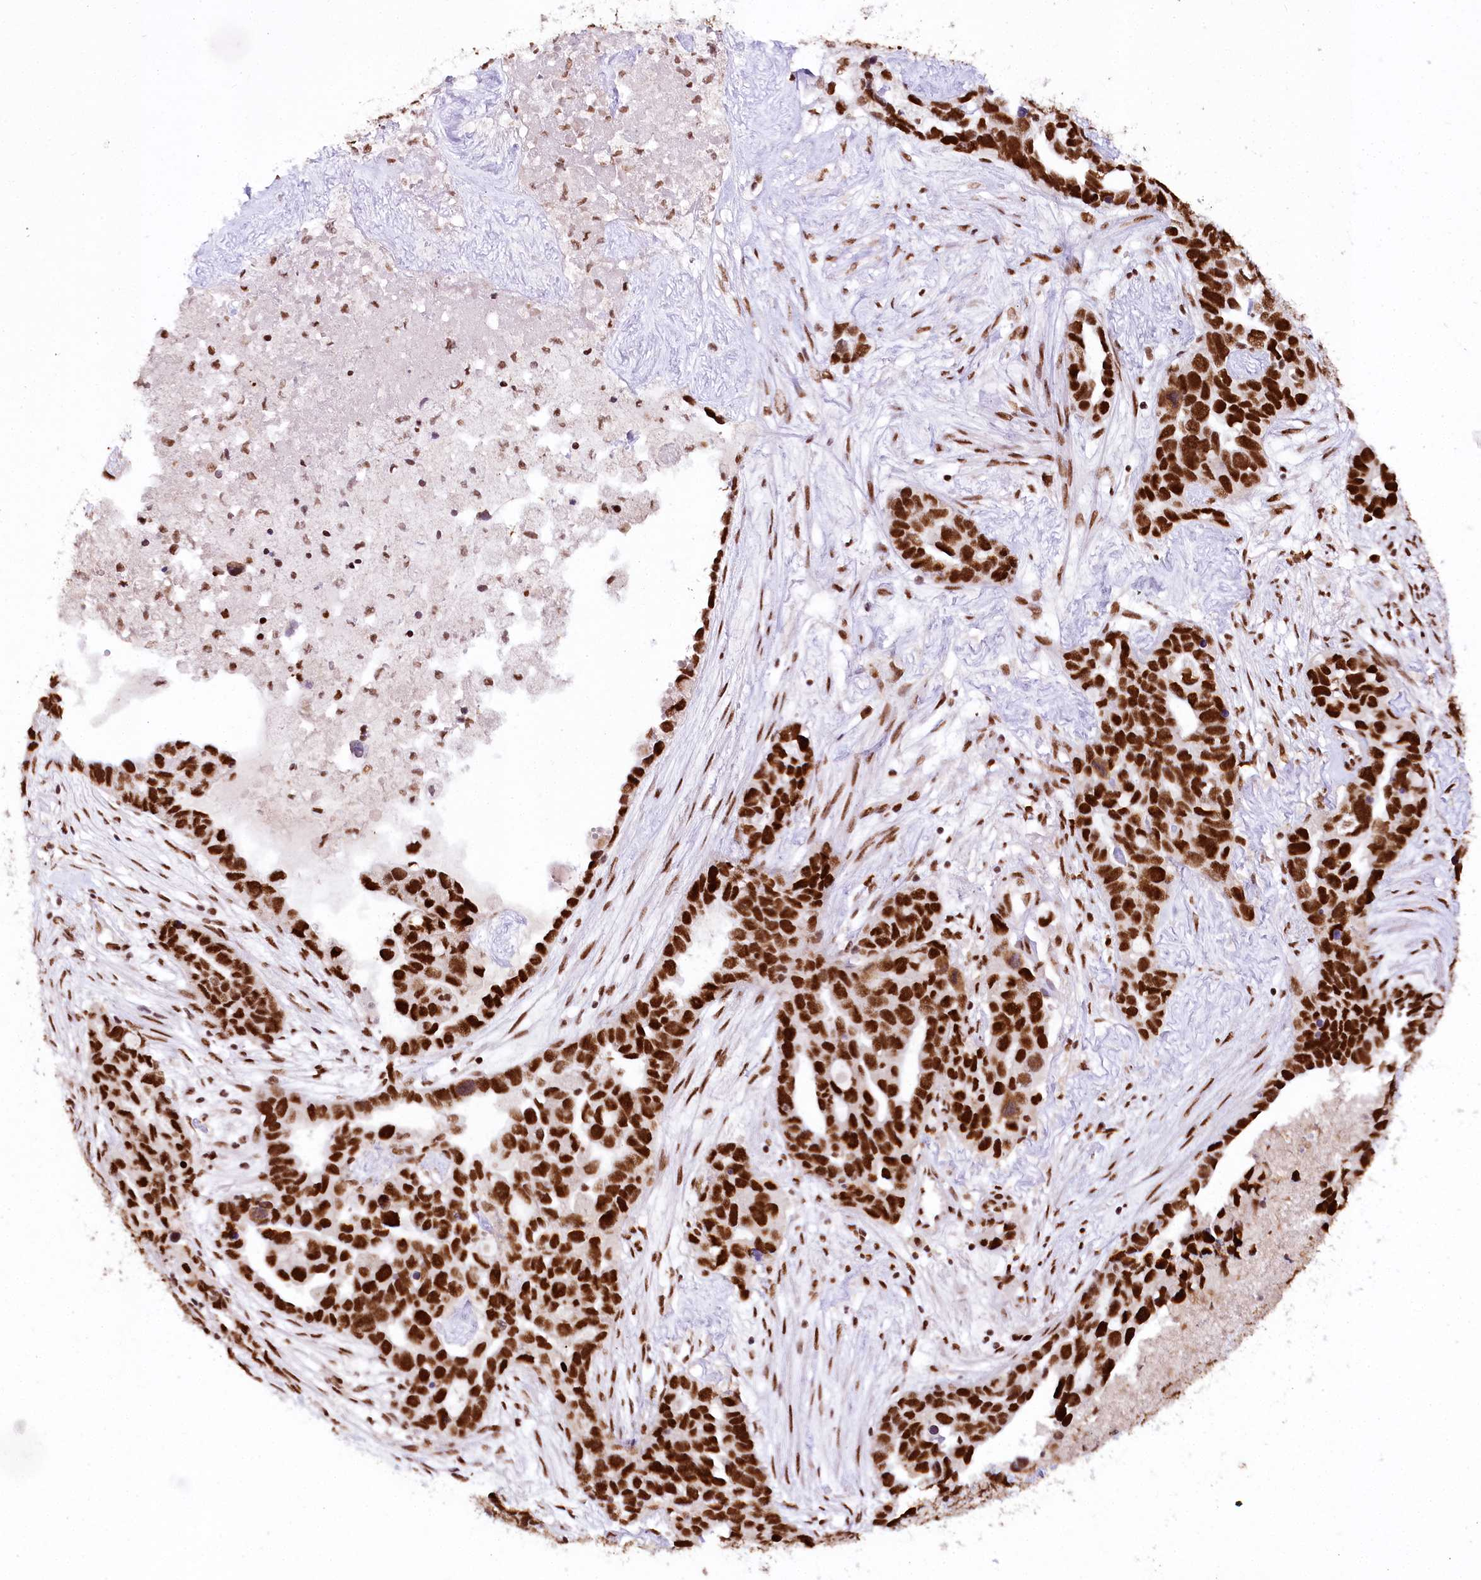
{"staining": {"intensity": "strong", "quantity": ">75%", "location": "nuclear"}, "tissue": "ovarian cancer", "cell_type": "Tumor cells", "image_type": "cancer", "snomed": [{"axis": "morphology", "description": "Cystadenocarcinoma, serous, NOS"}, {"axis": "topography", "description": "Ovary"}], "caption": "About >75% of tumor cells in ovarian cancer demonstrate strong nuclear protein positivity as visualized by brown immunohistochemical staining.", "gene": "SMARCE1", "patient": {"sex": "female", "age": 54}}